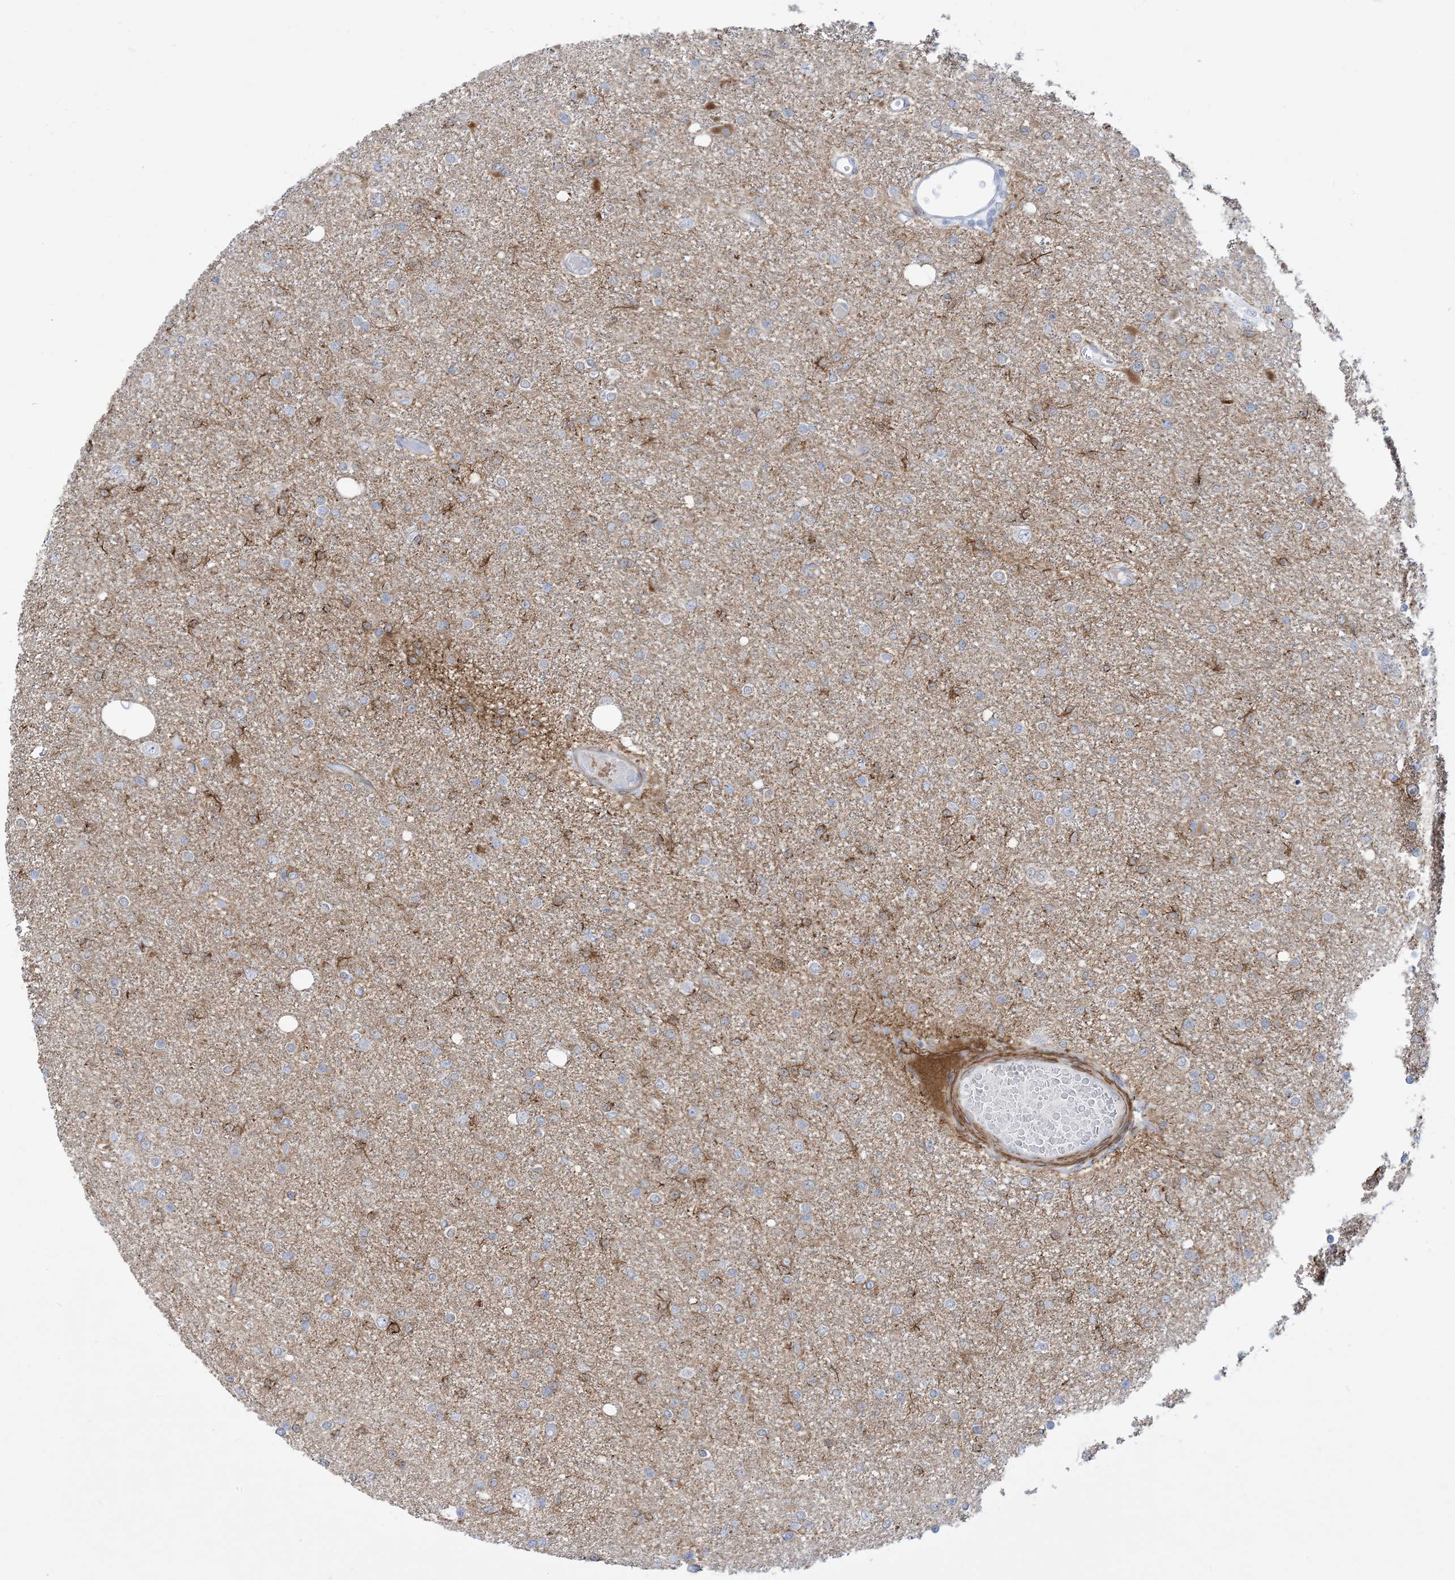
{"staining": {"intensity": "moderate", "quantity": "<25%", "location": "cytoplasmic/membranous"}, "tissue": "glioma", "cell_type": "Tumor cells", "image_type": "cancer", "snomed": [{"axis": "morphology", "description": "Glioma, malignant, Low grade"}, {"axis": "topography", "description": "Brain"}], "caption": "Tumor cells show low levels of moderate cytoplasmic/membranous staining in about <25% of cells in malignant low-grade glioma. (Brightfield microscopy of DAB IHC at high magnification).", "gene": "MARS2", "patient": {"sex": "female", "age": 22}}